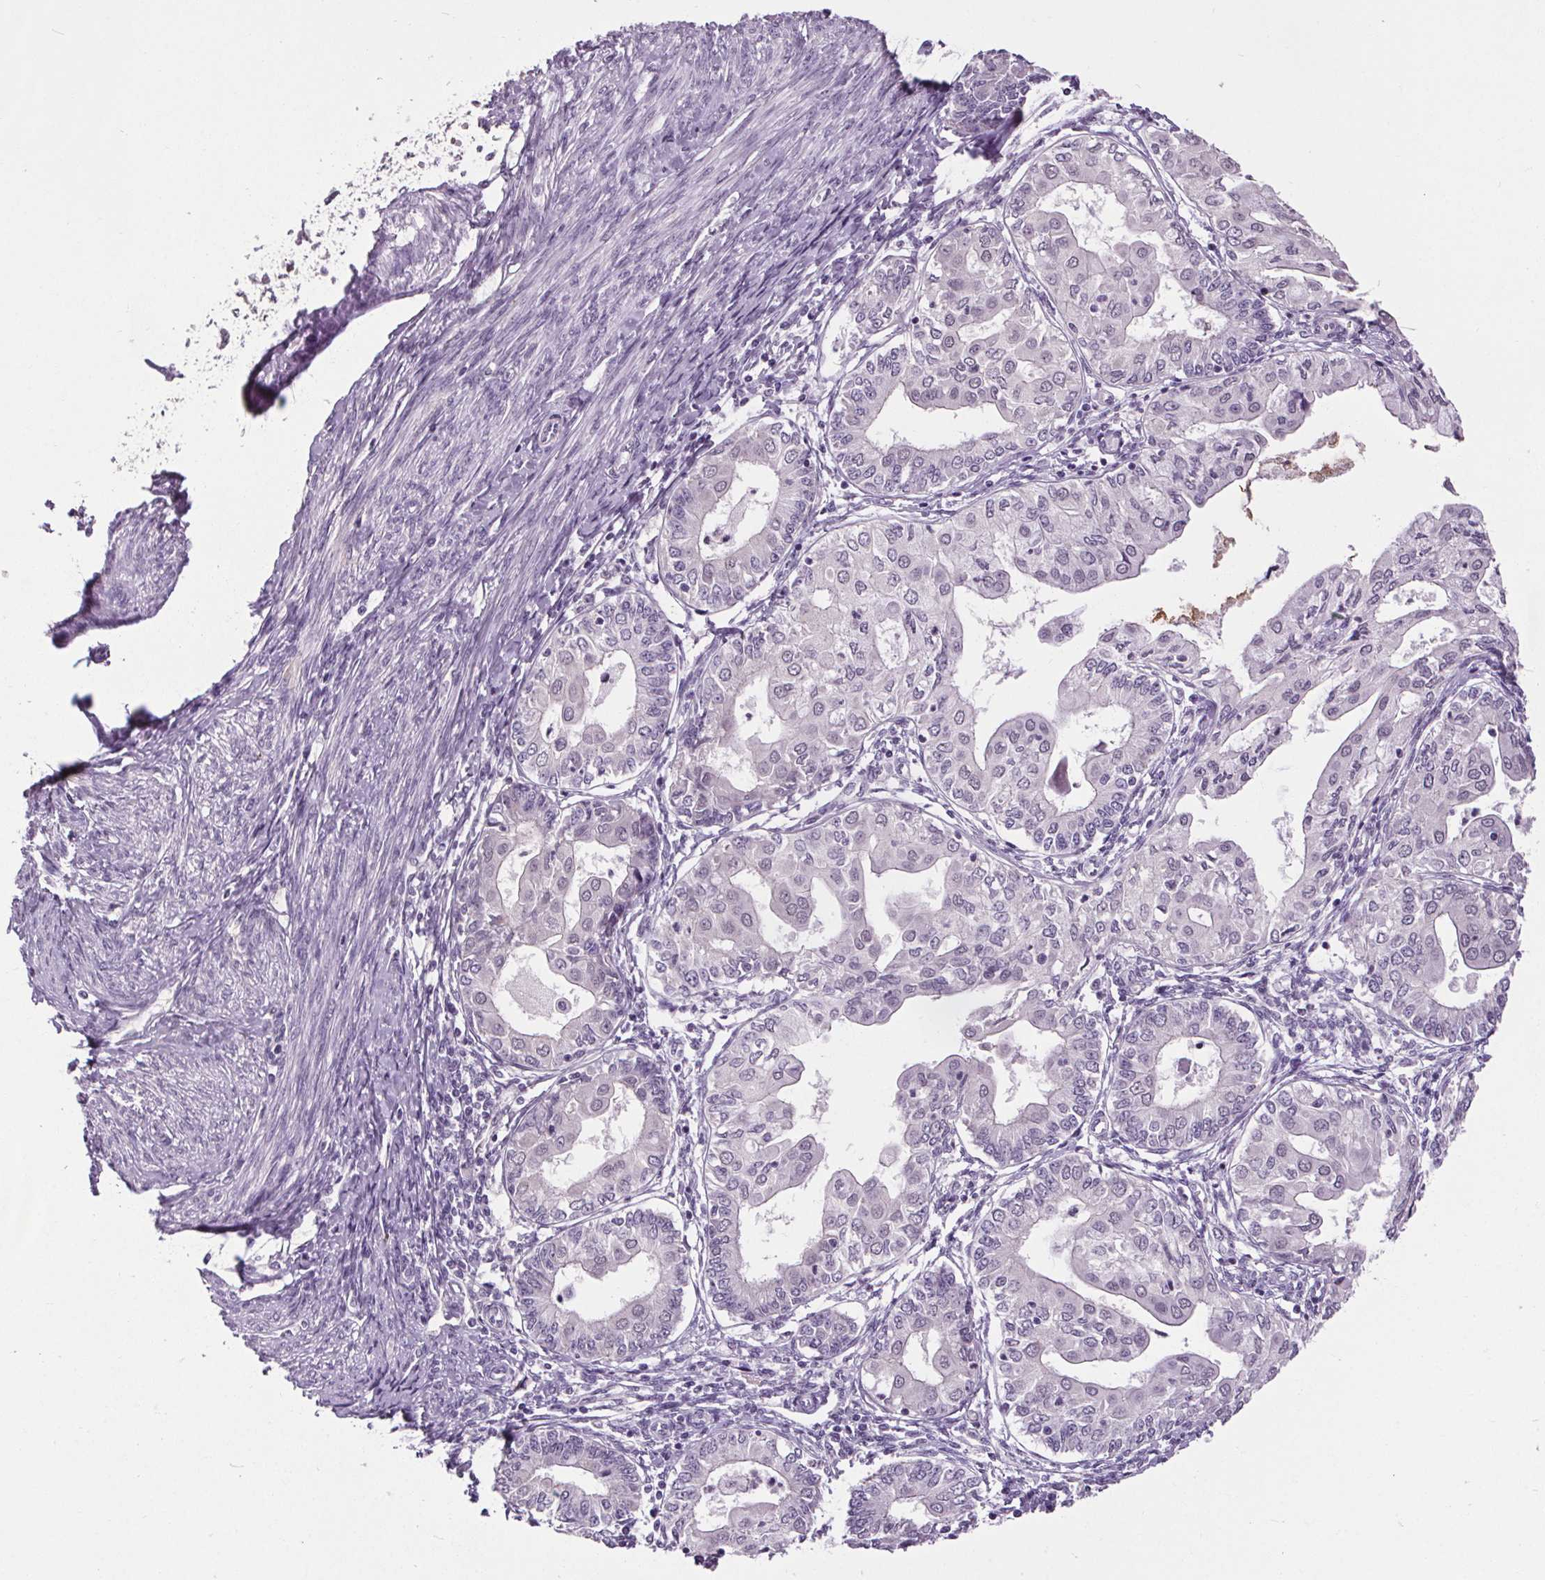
{"staining": {"intensity": "negative", "quantity": "none", "location": "none"}, "tissue": "endometrial cancer", "cell_type": "Tumor cells", "image_type": "cancer", "snomed": [{"axis": "morphology", "description": "Adenocarcinoma, NOS"}, {"axis": "topography", "description": "Endometrium"}], "caption": "The histopathology image reveals no significant positivity in tumor cells of endometrial cancer (adenocarcinoma).", "gene": "SLC2A9", "patient": {"sex": "female", "age": 68}}